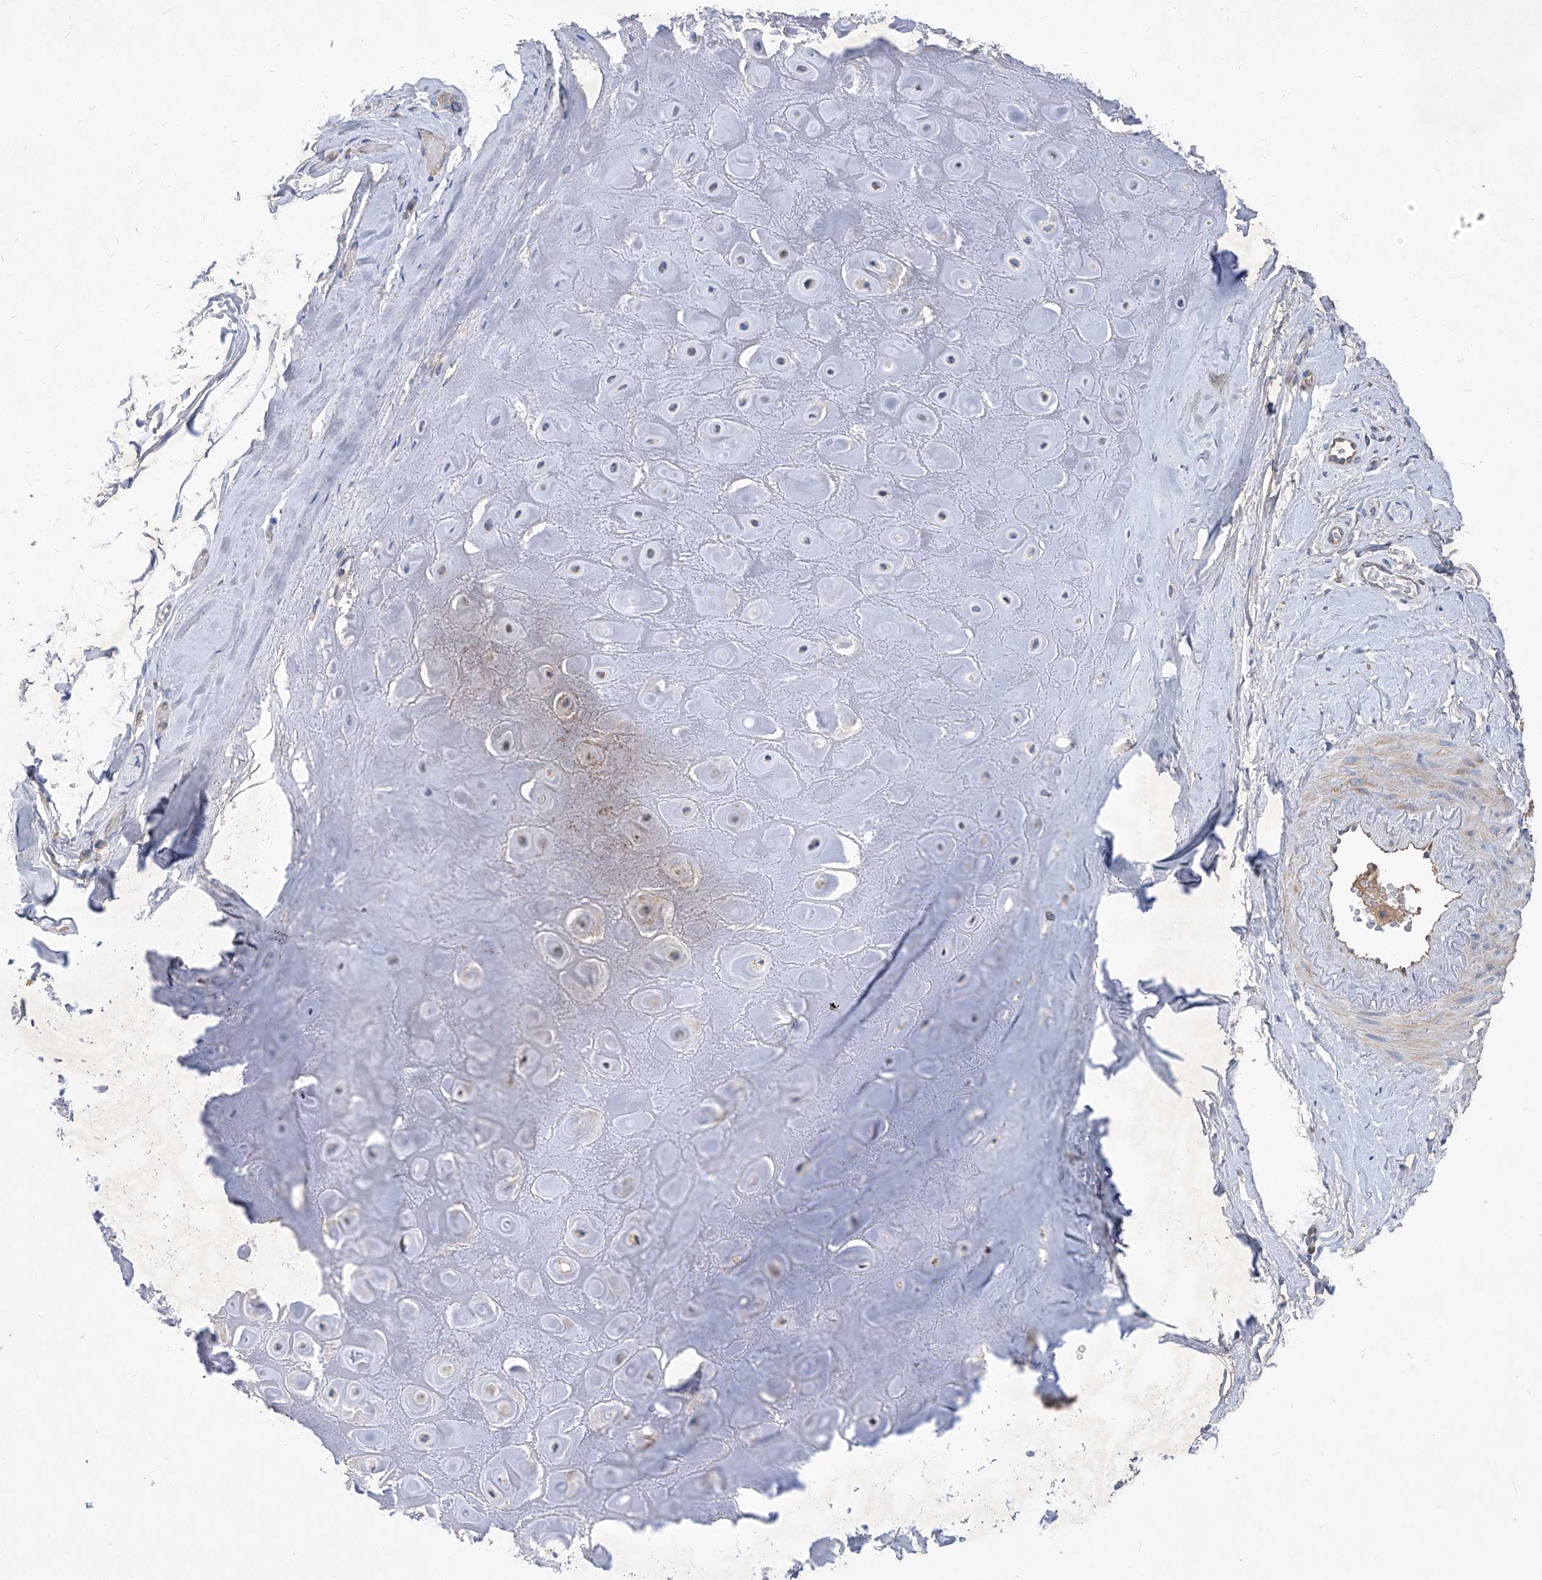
{"staining": {"intensity": "negative", "quantity": "none", "location": "none"}, "tissue": "adipose tissue", "cell_type": "Adipocytes", "image_type": "normal", "snomed": [{"axis": "morphology", "description": "Normal tissue, NOS"}, {"axis": "morphology", "description": "Basal cell carcinoma"}, {"axis": "topography", "description": "Skin"}], "caption": "This is an IHC micrograph of normal adipose tissue. There is no positivity in adipocytes.", "gene": "EPHA8", "patient": {"sex": "female", "age": 89}}